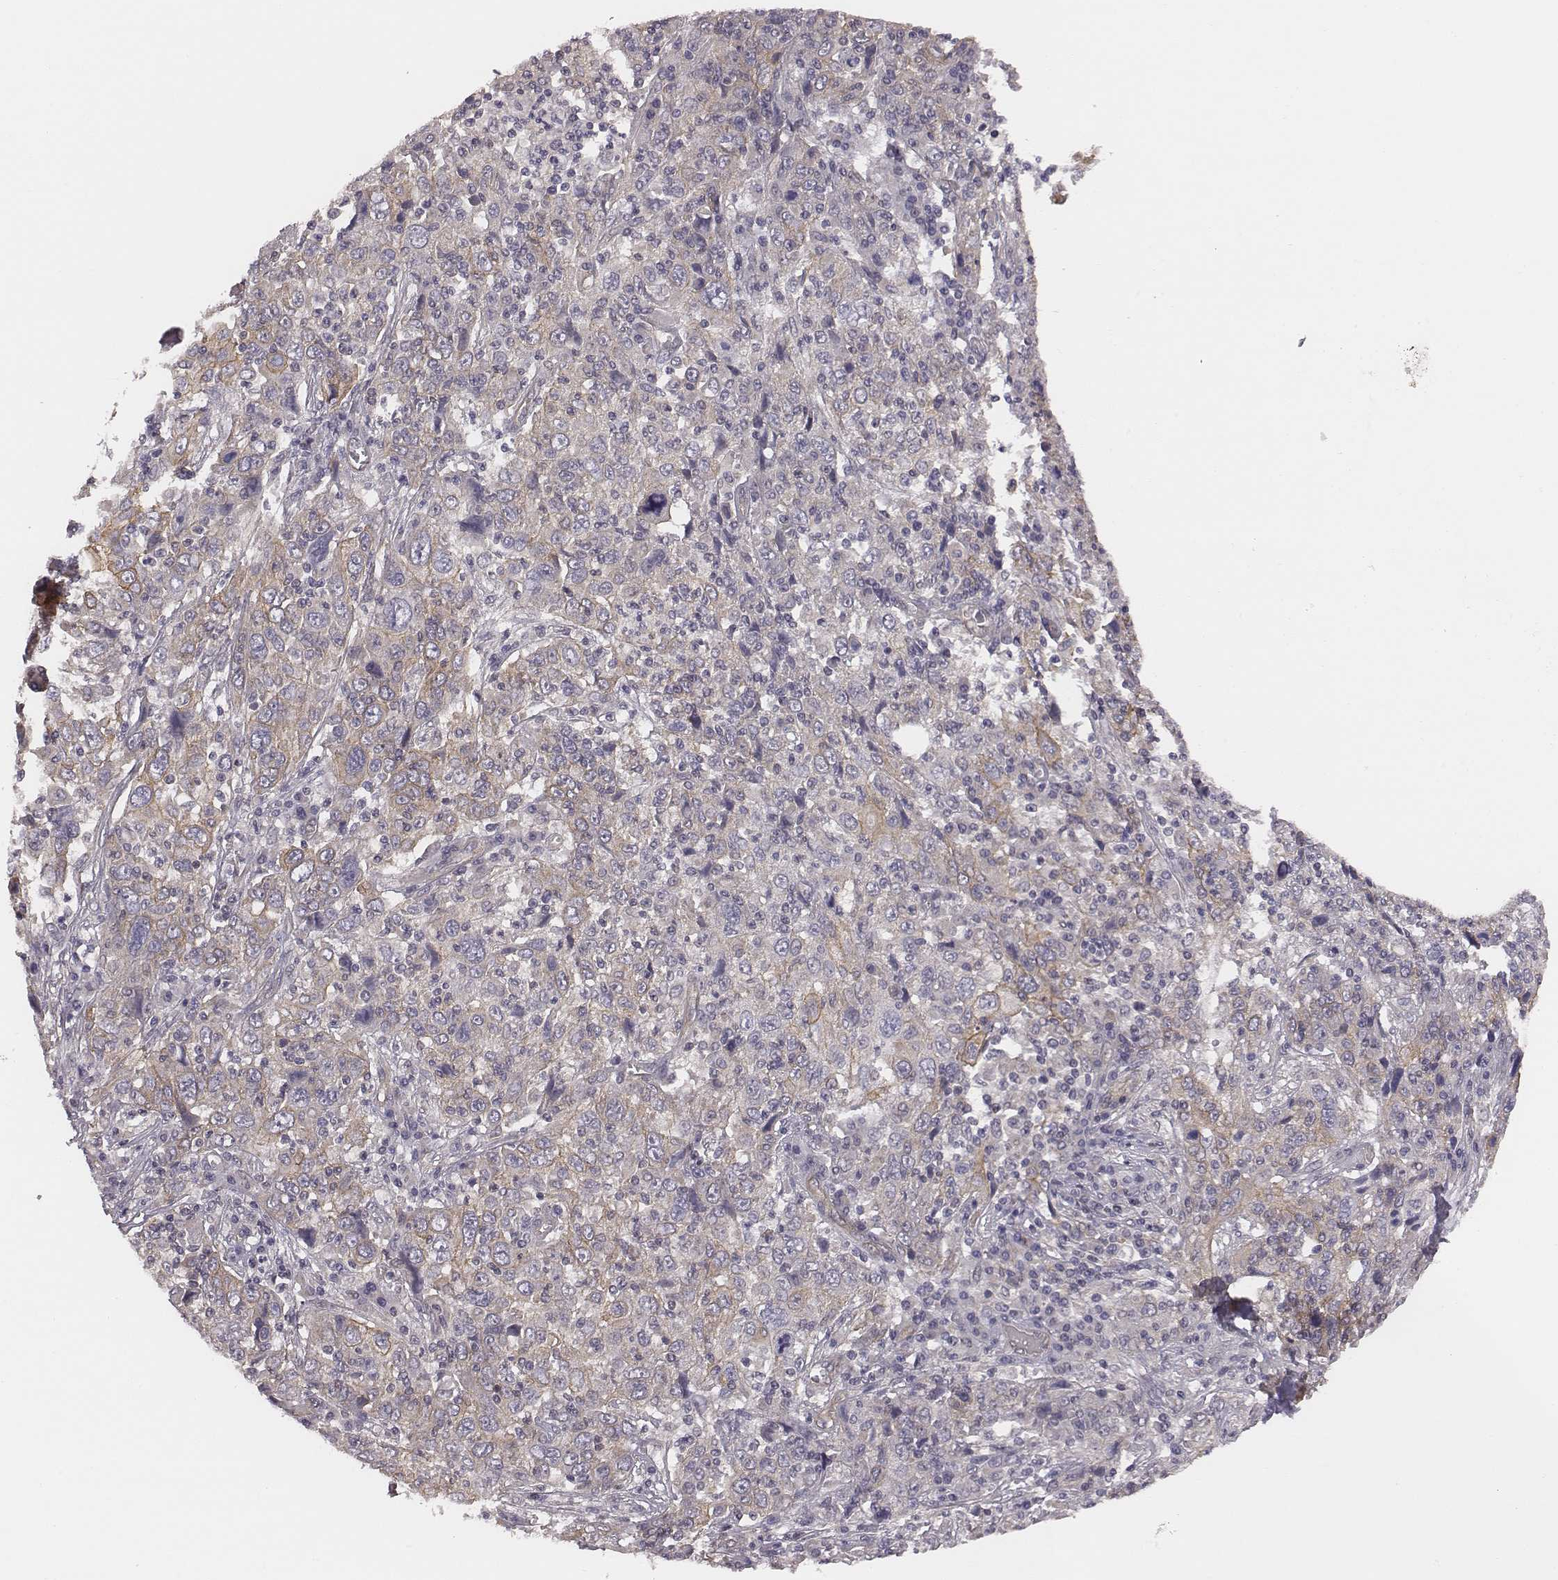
{"staining": {"intensity": "weak", "quantity": "<25%", "location": "cytoplasmic/membranous"}, "tissue": "cervical cancer", "cell_type": "Tumor cells", "image_type": "cancer", "snomed": [{"axis": "morphology", "description": "Squamous cell carcinoma, NOS"}, {"axis": "topography", "description": "Cervix"}], "caption": "DAB immunohistochemical staining of cervical cancer (squamous cell carcinoma) shows no significant expression in tumor cells.", "gene": "SCARF1", "patient": {"sex": "female", "age": 46}}